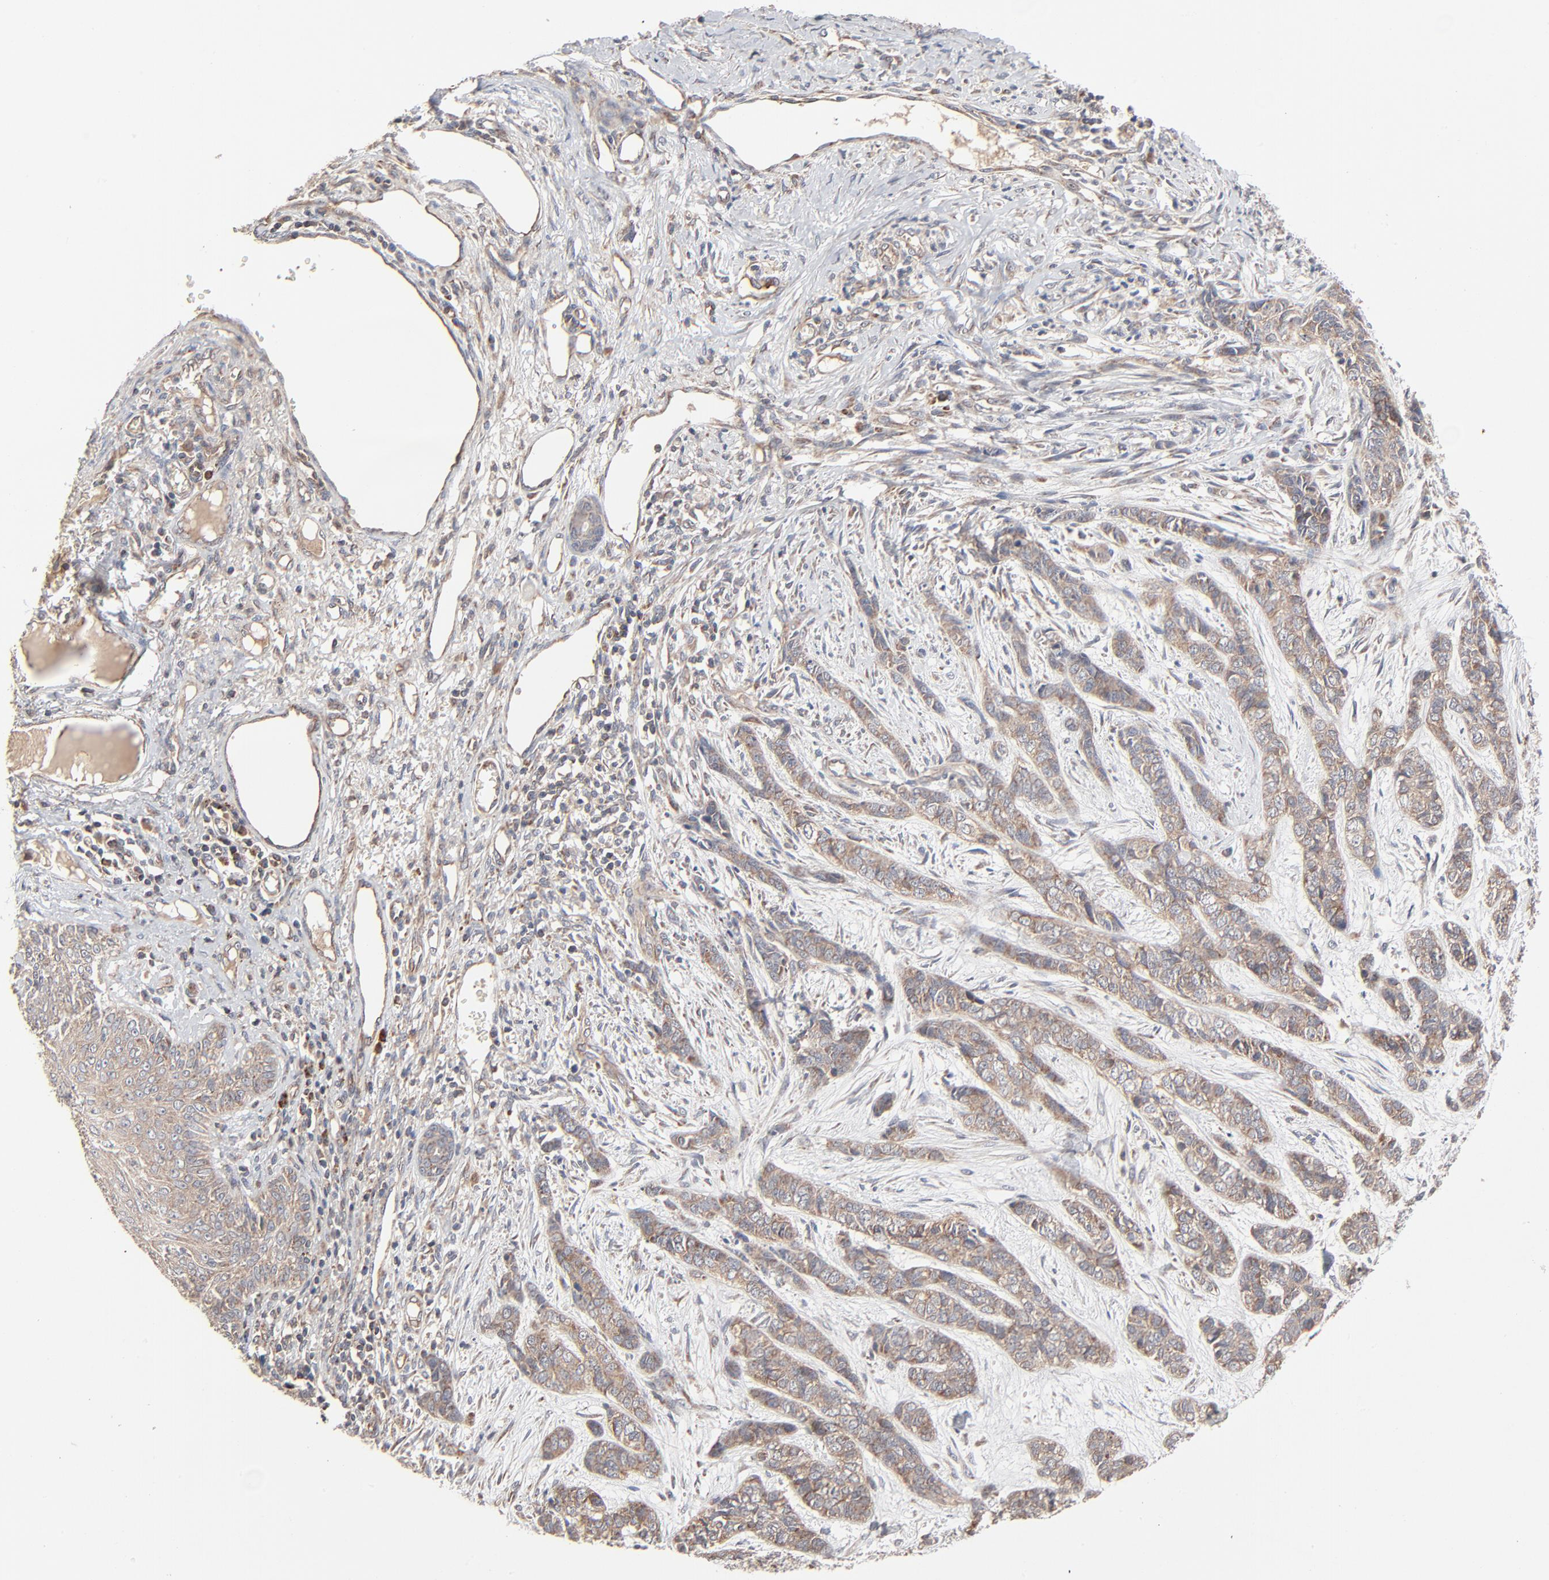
{"staining": {"intensity": "moderate", "quantity": ">75%", "location": "cytoplasmic/membranous"}, "tissue": "skin cancer", "cell_type": "Tumor cells", "image_type": "cancer", "snomed": [{"axis": "morphology", "description": "Basal cell carcinoma"}, {"axis": "topography", "description": "Skin"}], "caption": "Immunohistochemistry micrograph of skin cancer (basal cell carcinoma) stained for a protein (brown), which exhibits medium levels of moderate cytoplasmic/membranous staining in about >75% of tumor cells.", "gene": "ABLIM3", "patient": {"sex": "female", "age": 64}}